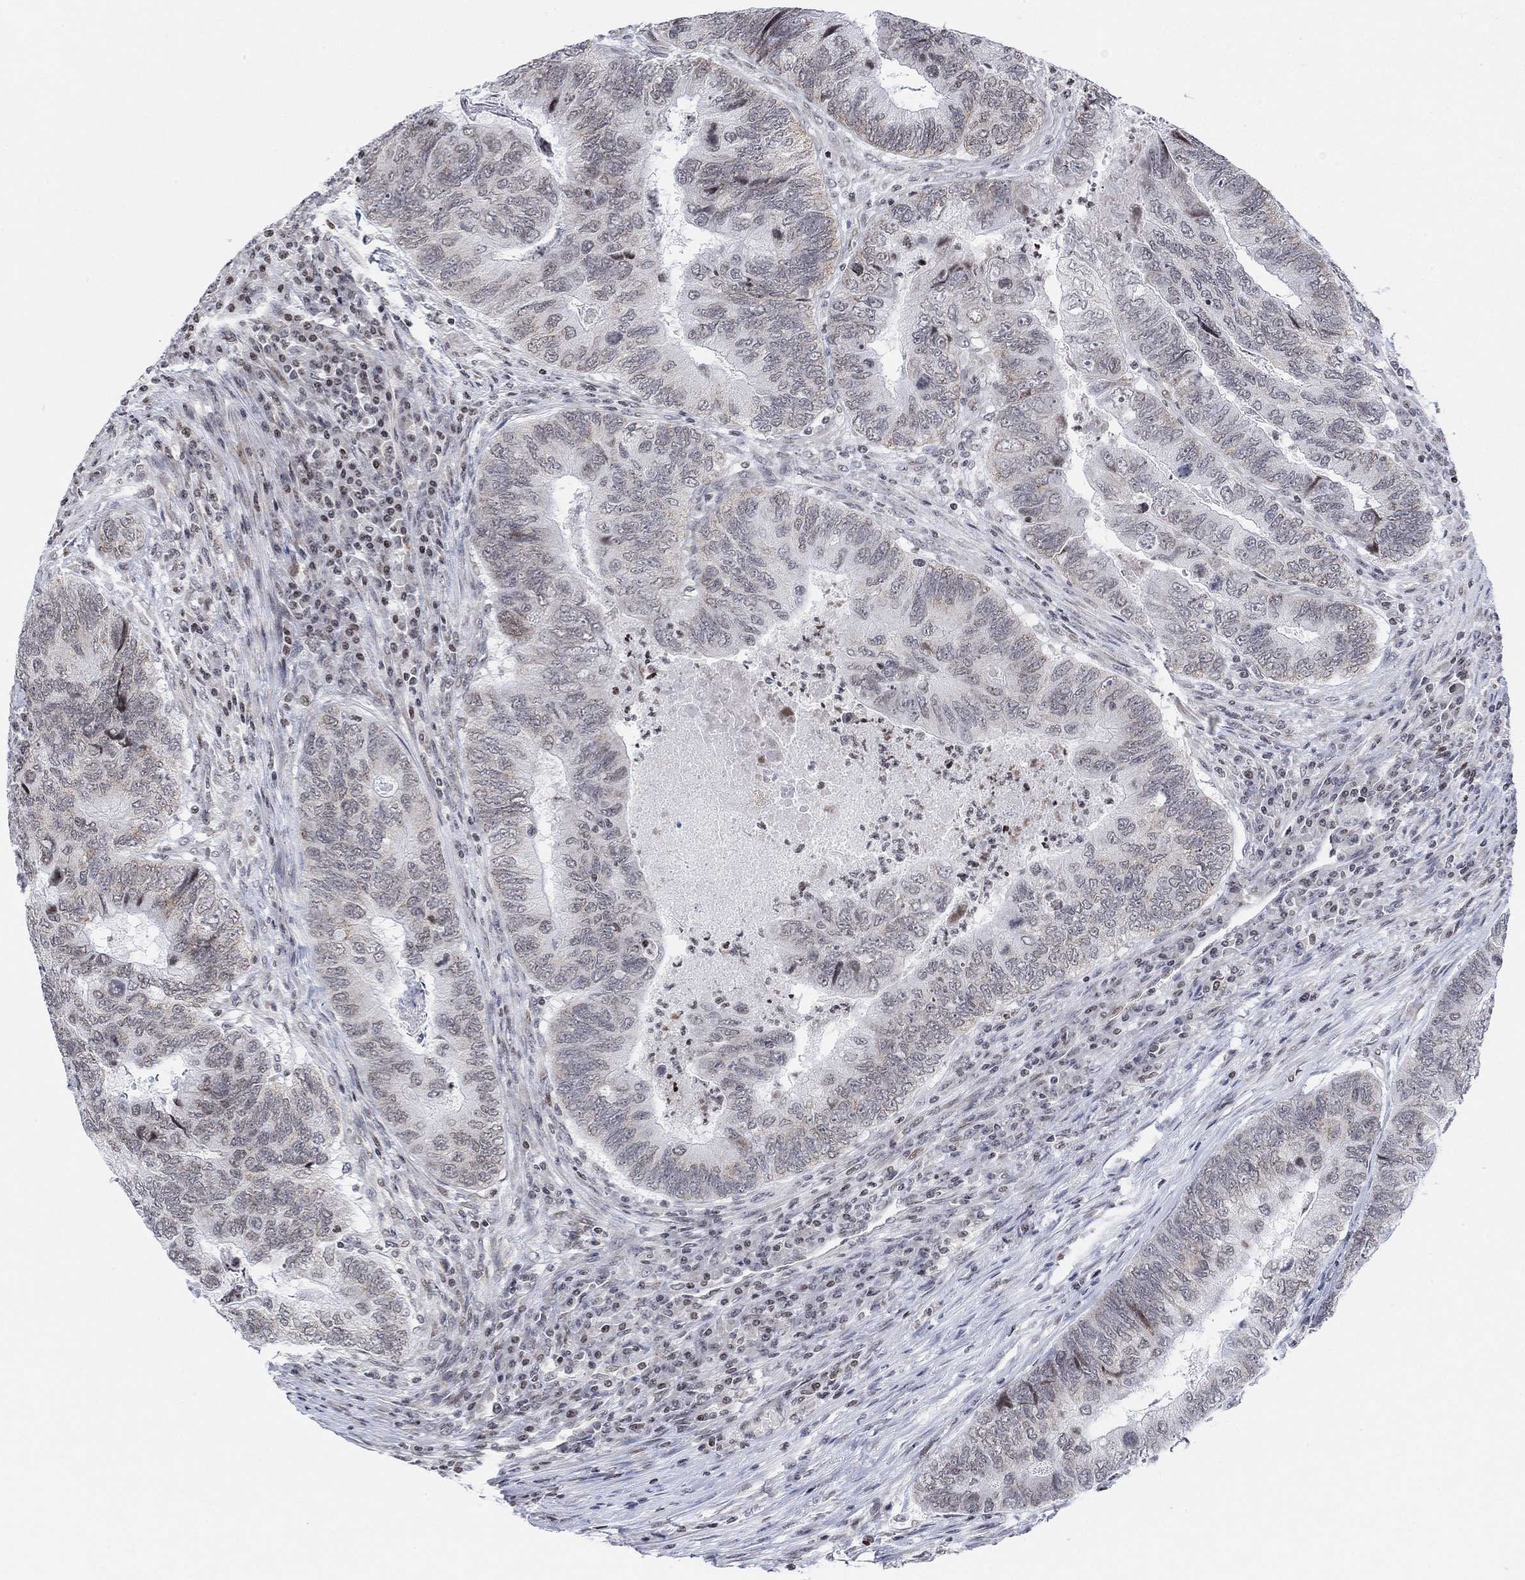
{"staining": {"intensity": "negative", "quantity": "none", "location": "none"}, "tissue": "colorectal cancer", "cell_type": "Tumor cells", "image_type": "cancer", "snomed": [{"axis": "morphology", "description": "Adenocarcinoma, NOS"}, {"axis": "topography", "description": "Colon"}], "caption": "Tumor cells show no significant expression in colorectal adenocarcinoma.", "gene": "ABHD14A", "patient": {"sex": "female", "age": 67}}